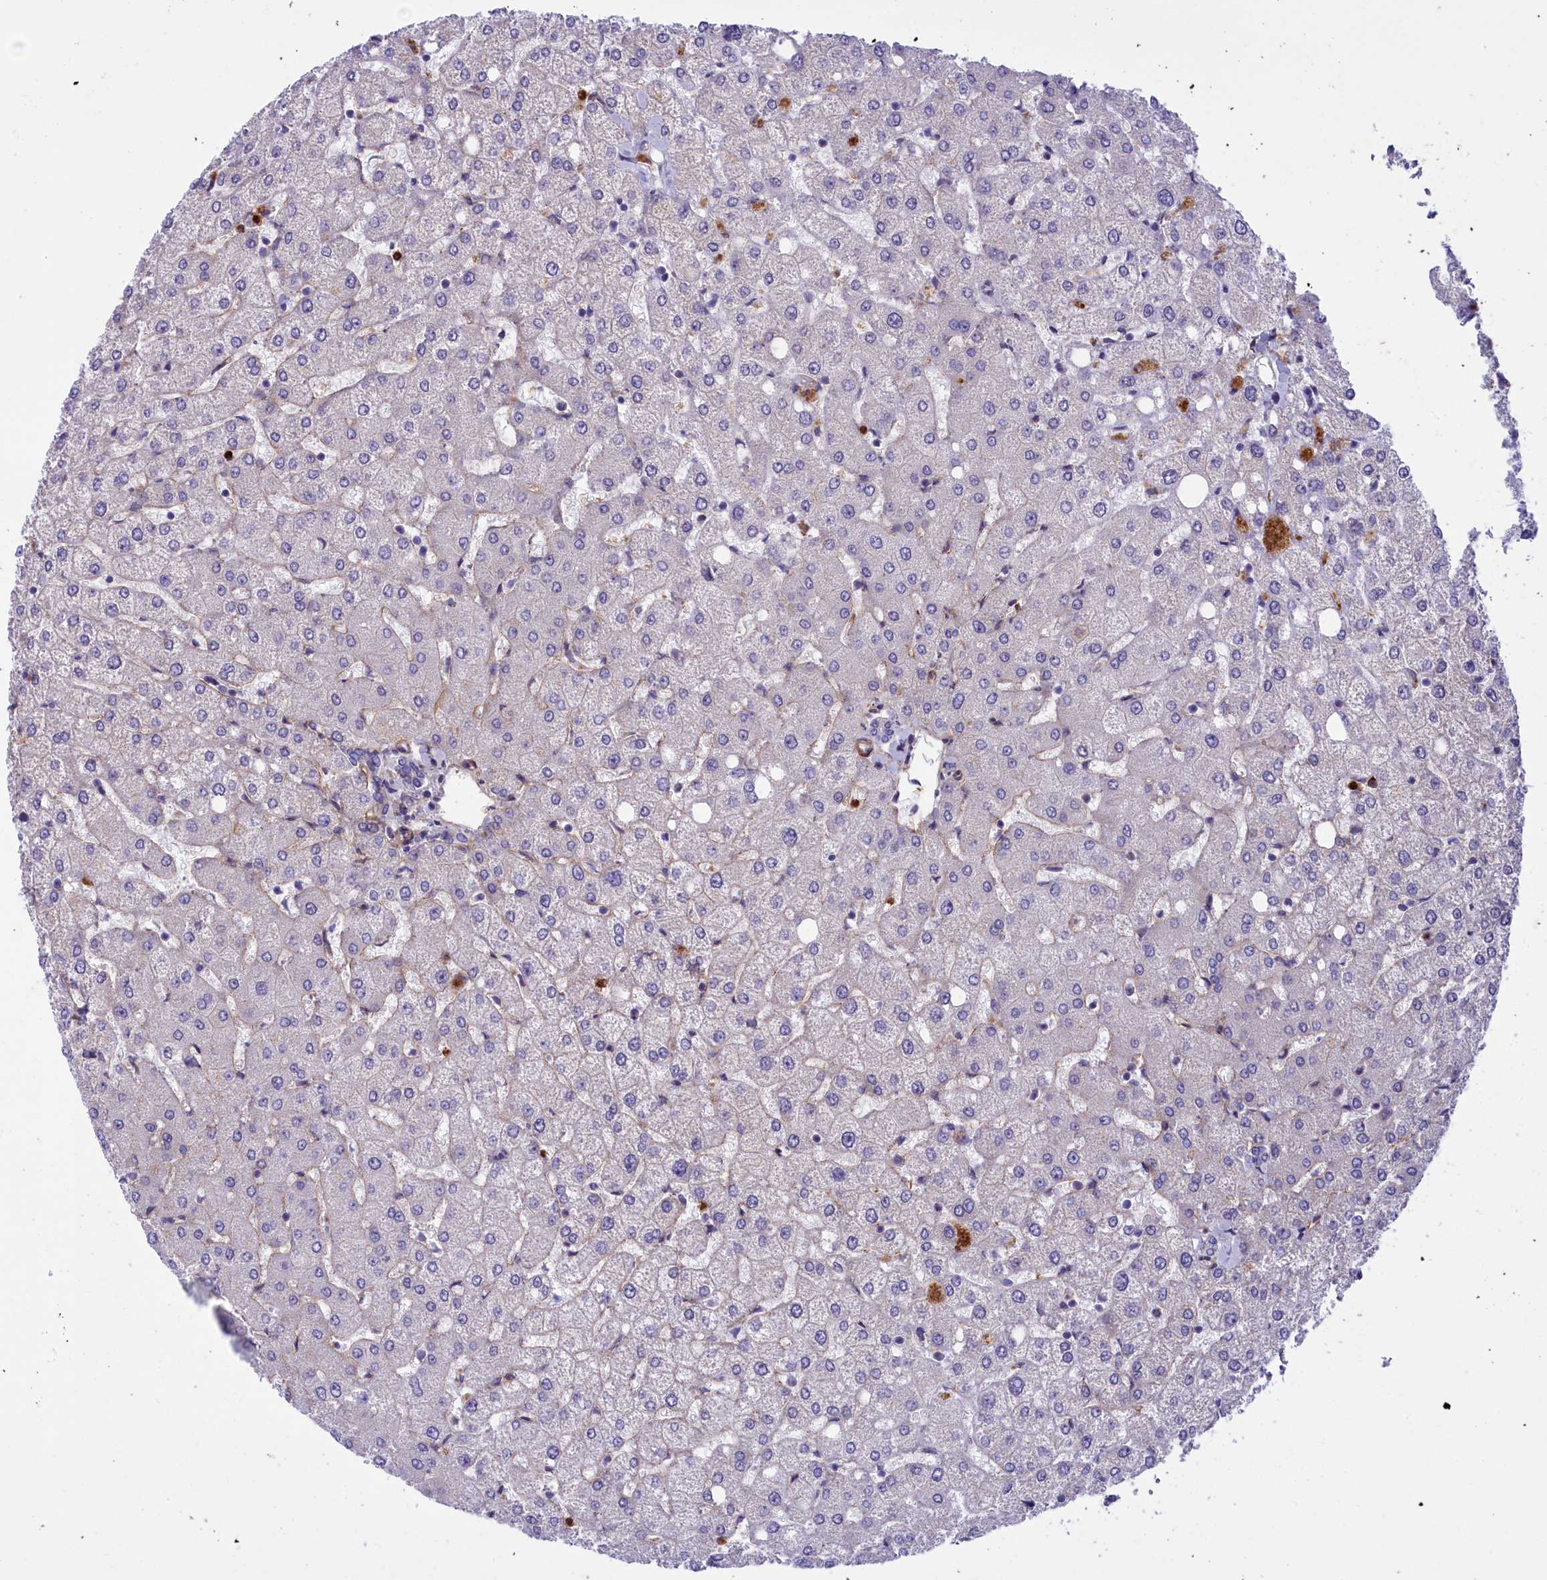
{"staining": {"intensity": "negative", "quantity": "none", "location": "none"}, "tissue": "liver", "cell_type": "Cholangiocytes", "image_type": "normal", "snomed": [{"axis": "morphology", "description": "Normal tissue, NOS"}, {"axis": "topography", "description": "Liver"}], "caption": "Immunohistochemistry image of normal liver: human liver stained with DAB reveals no significant protein expression in cholangiocytes.", "gene": "LOXL1", "patient": {"sex": "female", "age": 54}}